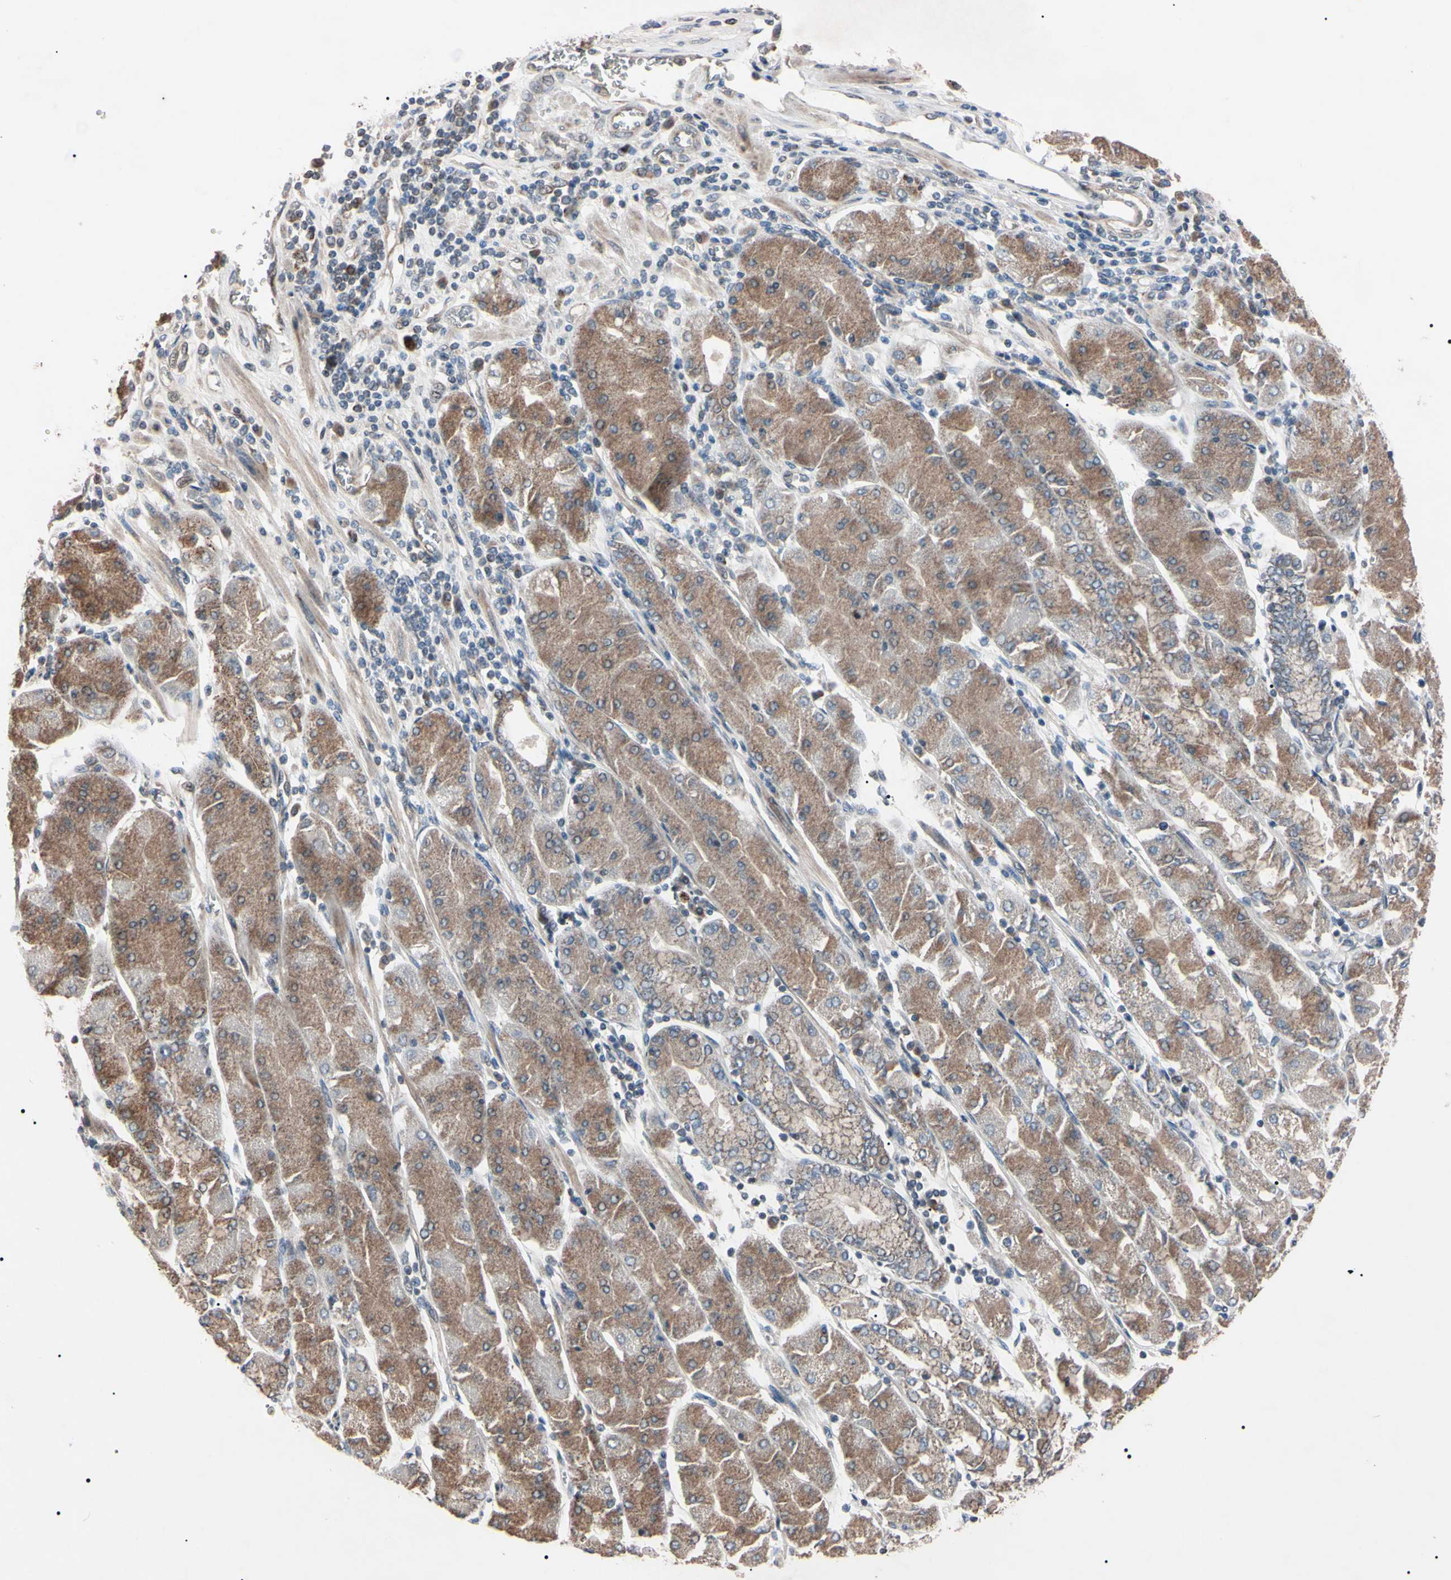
{"staining": {"intensity": "moderate", "quantity": ">75%", "location": "cytoplasmic/membranous"}, "tissue": "stomach cancer", "cell_type": "Tumor cells", "image_type": "cancer", "snomed": [{"axis": "morphology", "description": "Normal tissue, NOS"}, {"axis": "morphology", "description": "Adenocarcinoma, NOS"}, {"axis": "topography", "description": "Stomach, upper"}, {"axis": "topography", "description": "Stomach"}], "caption": "Tumor cells exhibit medium levels of moderate cytoplasmic/membranous positivity in about >75% of cells in stomach adenocarcinoma.", "gene": "TNFRSF1A", "patient": {"sex": "male", "age": 59}}